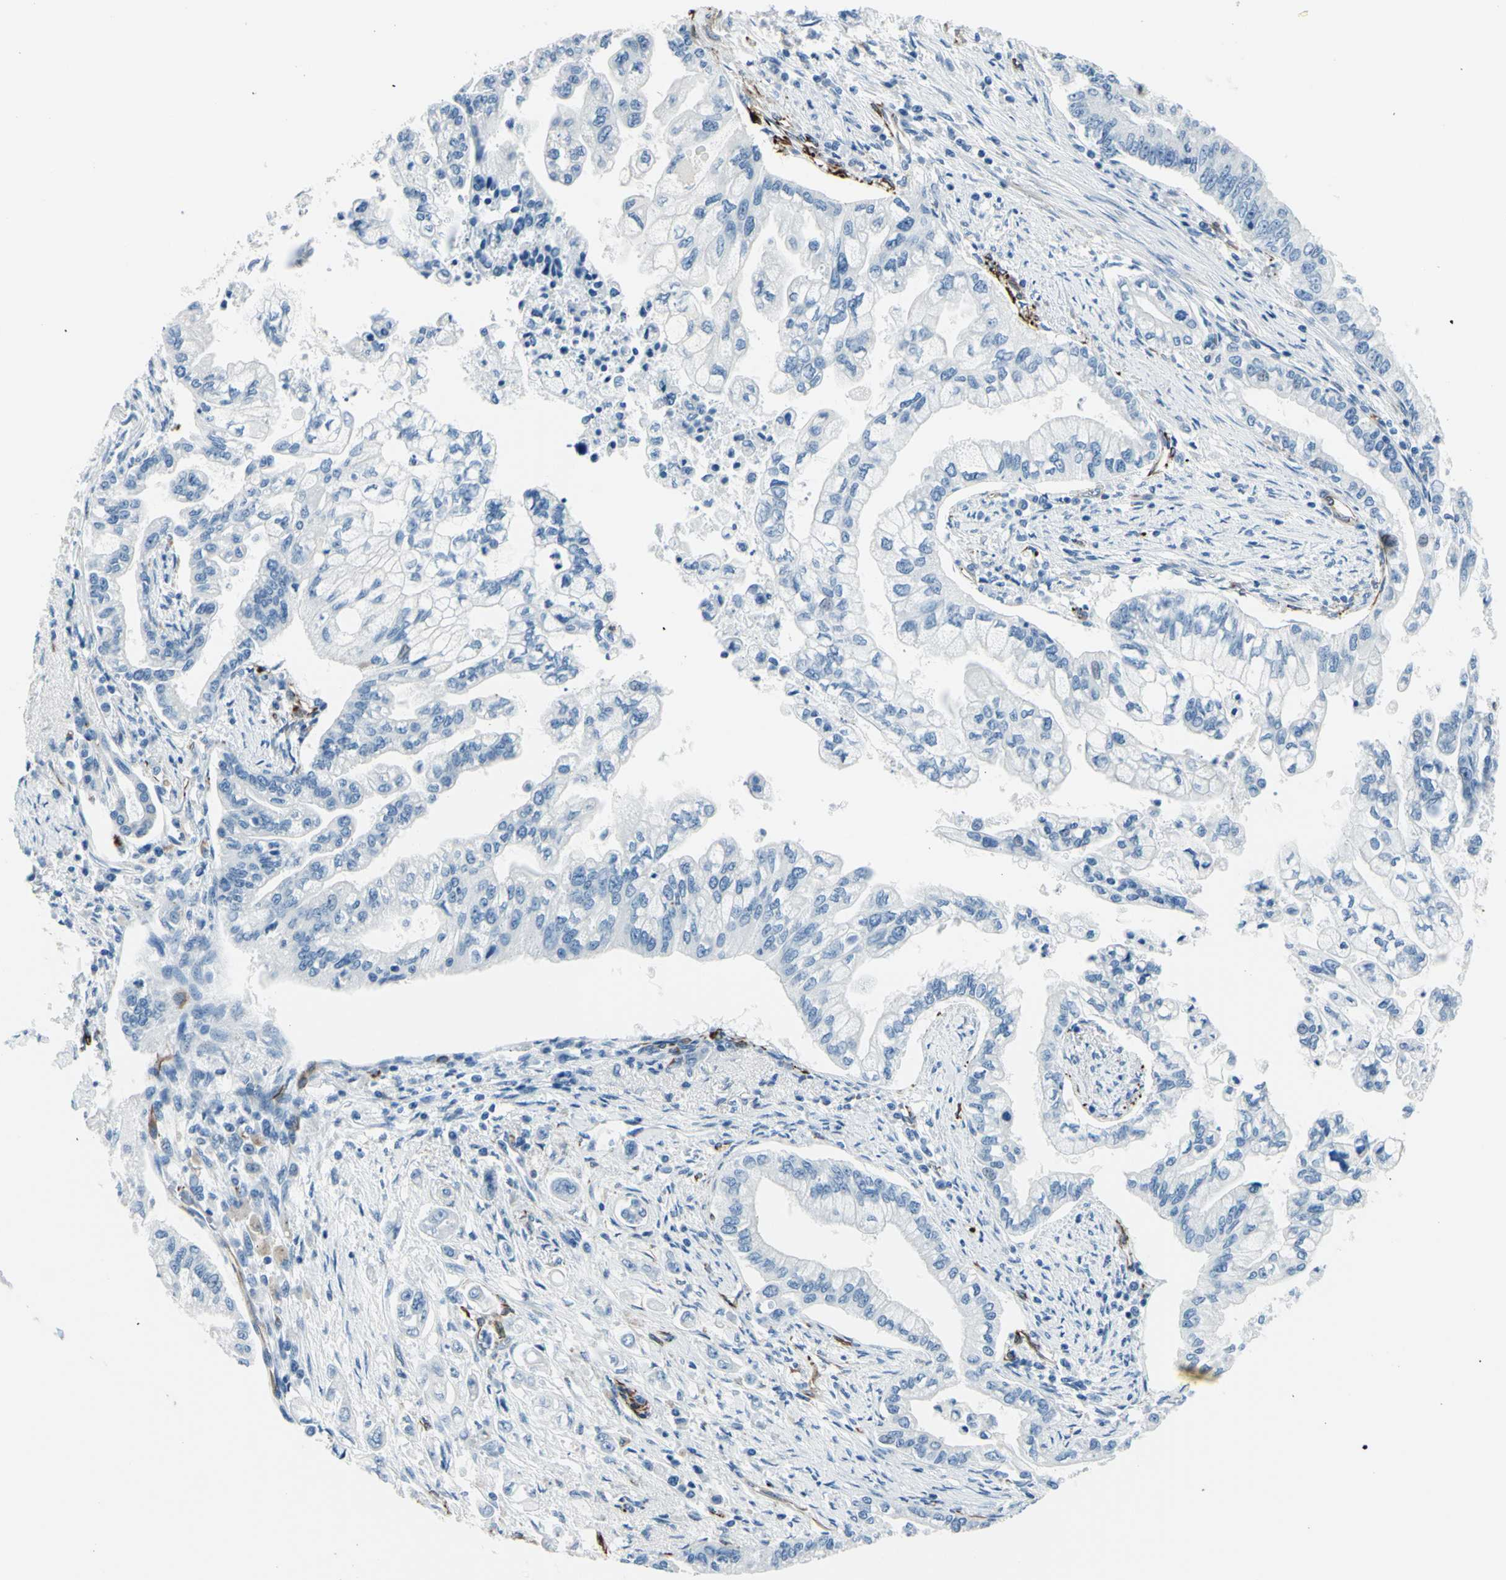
{"staining": {"intensity": "negative", "quantity": "none", "location": "none"}, "tissue": "pancreatic cancer", "cell_type": "Tumor cells", "image_type": "cancer", "snomed": [{"axis": "morphology", "description": "Normal tissue, NOS"}, {"axis": "topography", "description": "Pancreas"}], "caption": "This micrograph is of pancreatic cancer stained with immunohistochemistry (IHC) to label a protein in brown with the nuclei are counter-stained blue. There is no positivity in tumor cells.", "gene": "PTH2R", "patient": {"sex": "male", "age": 42}}